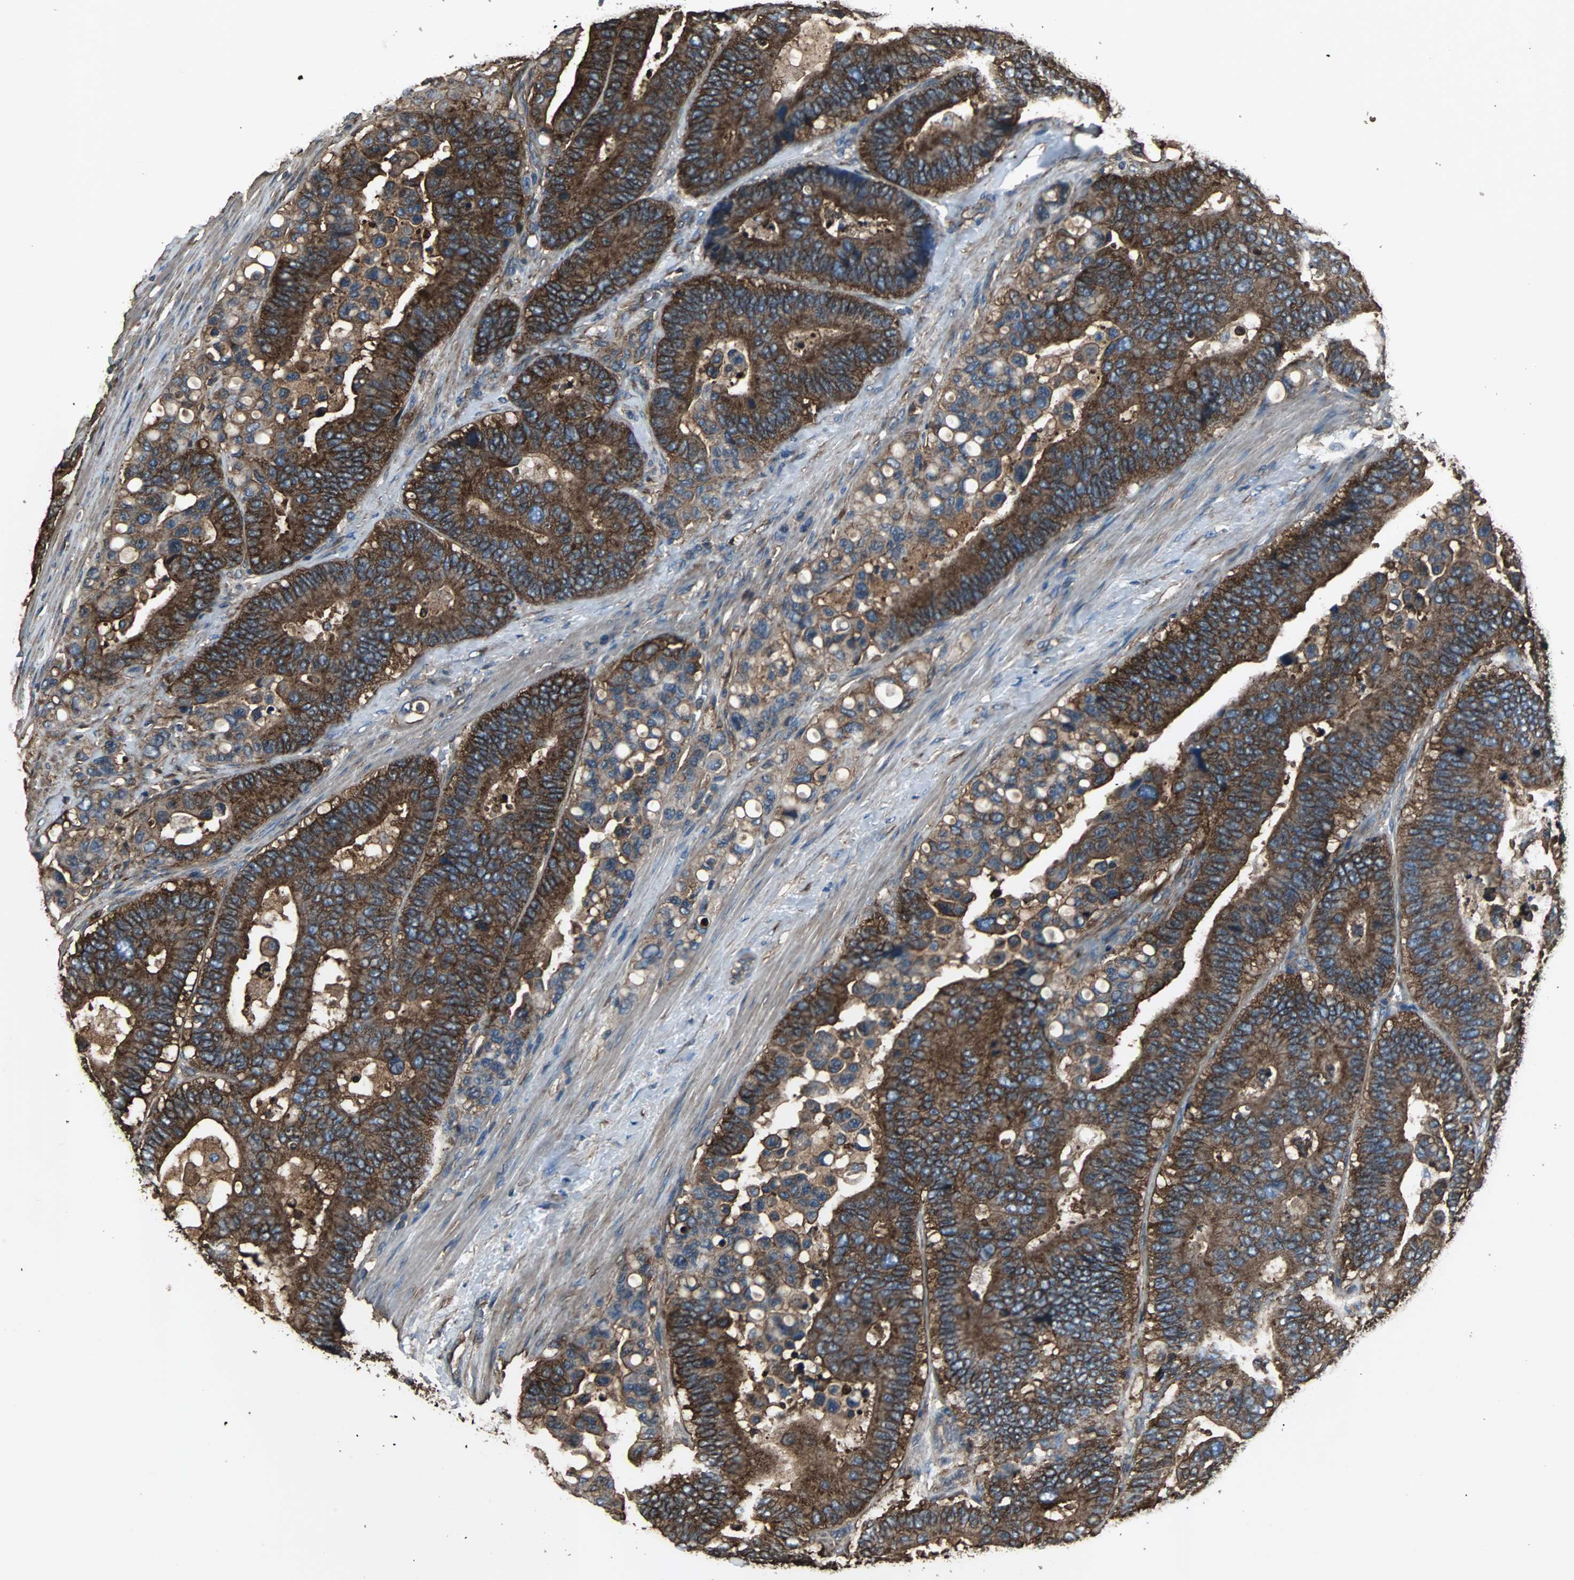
{"staining": {"intensity": "strong", "quantity": ">75%", "location": "cytoplasmic/membranous"}, "tissue": "colorectal cancer", "cell_type": "Tumor cells", "image_type": "cancer", "snomed": [{"axis": "morphology", "description": "Normal tissue, NOS"}, {"axis": "morphology", "description": "Adenocarcinoma, NOS"}, {"axis": "topography", "description": "Colon"}], "caption": "Brown immunohistochemical staining in adenocarcinoma (colorectal) displays strong cytoplasmic/membranous staining in approximately >75% of tumor cells. The protein is shown in brown color, while the nuclei are stained blue.", "gene": "ACTN1", "patient": {"sex": "male", "age": 82}}